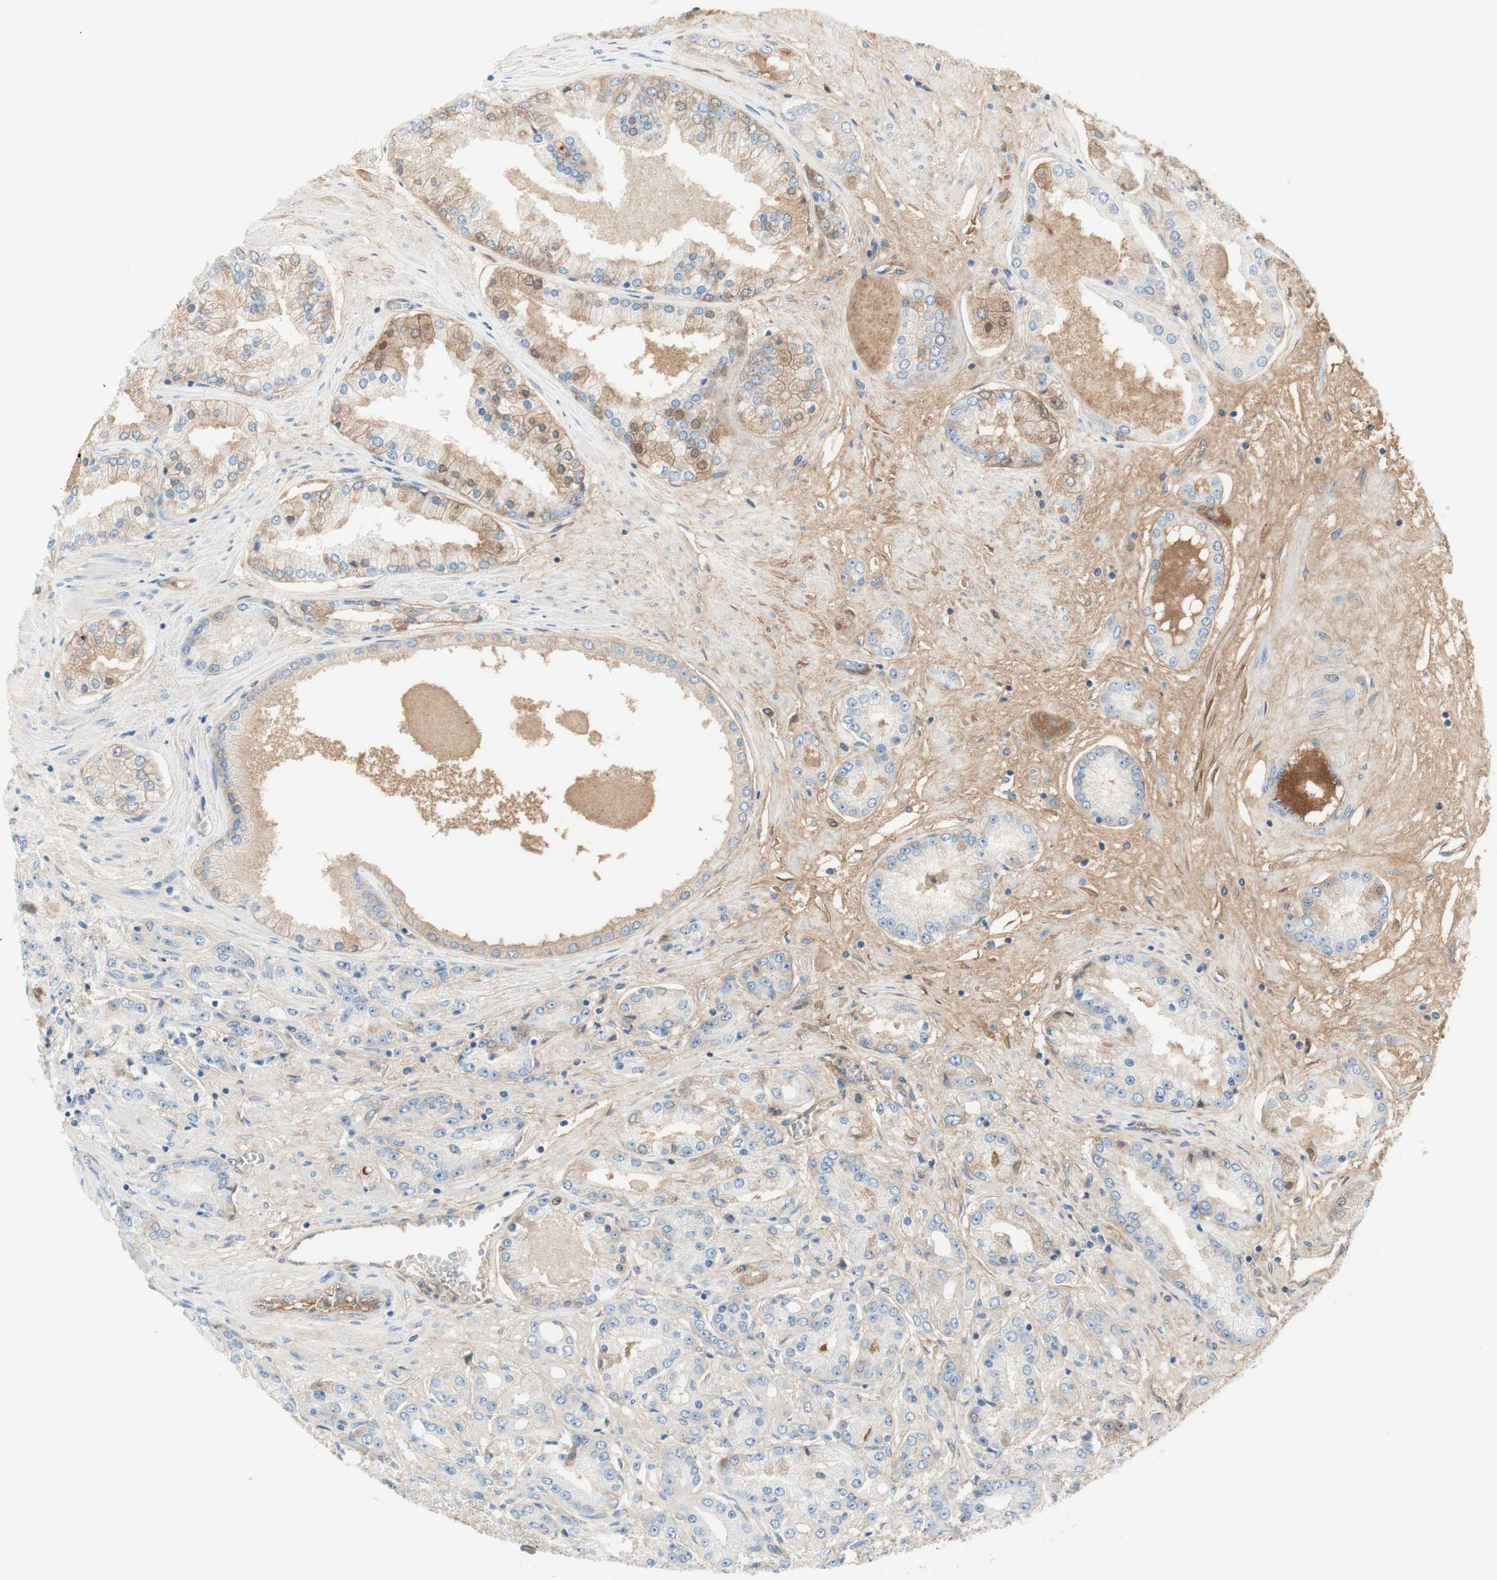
{"staining": {"intensity": "moderate", "quantity": "<25%", "location": "cytoplasmic/membranous"}, "tissue": "prostate cancer", "cell_type": "Tumor cells", "image_type": "cancer", "snomed": [{"axis": "morphology", "description": "Adenocarcinoma, High grade"}, {"axis": "topography", "description": "Prostate"}], "caption": "A brown stain labels moderate cytoplasmic/membranous expression of a protein in human prostate adenocarcinoma (high-grade) tumor cells. (Brightfield microscopy of DAB IHC at high magnification).", "gene": "KNG1", "patient": {"sex": "male", "age": 59}}